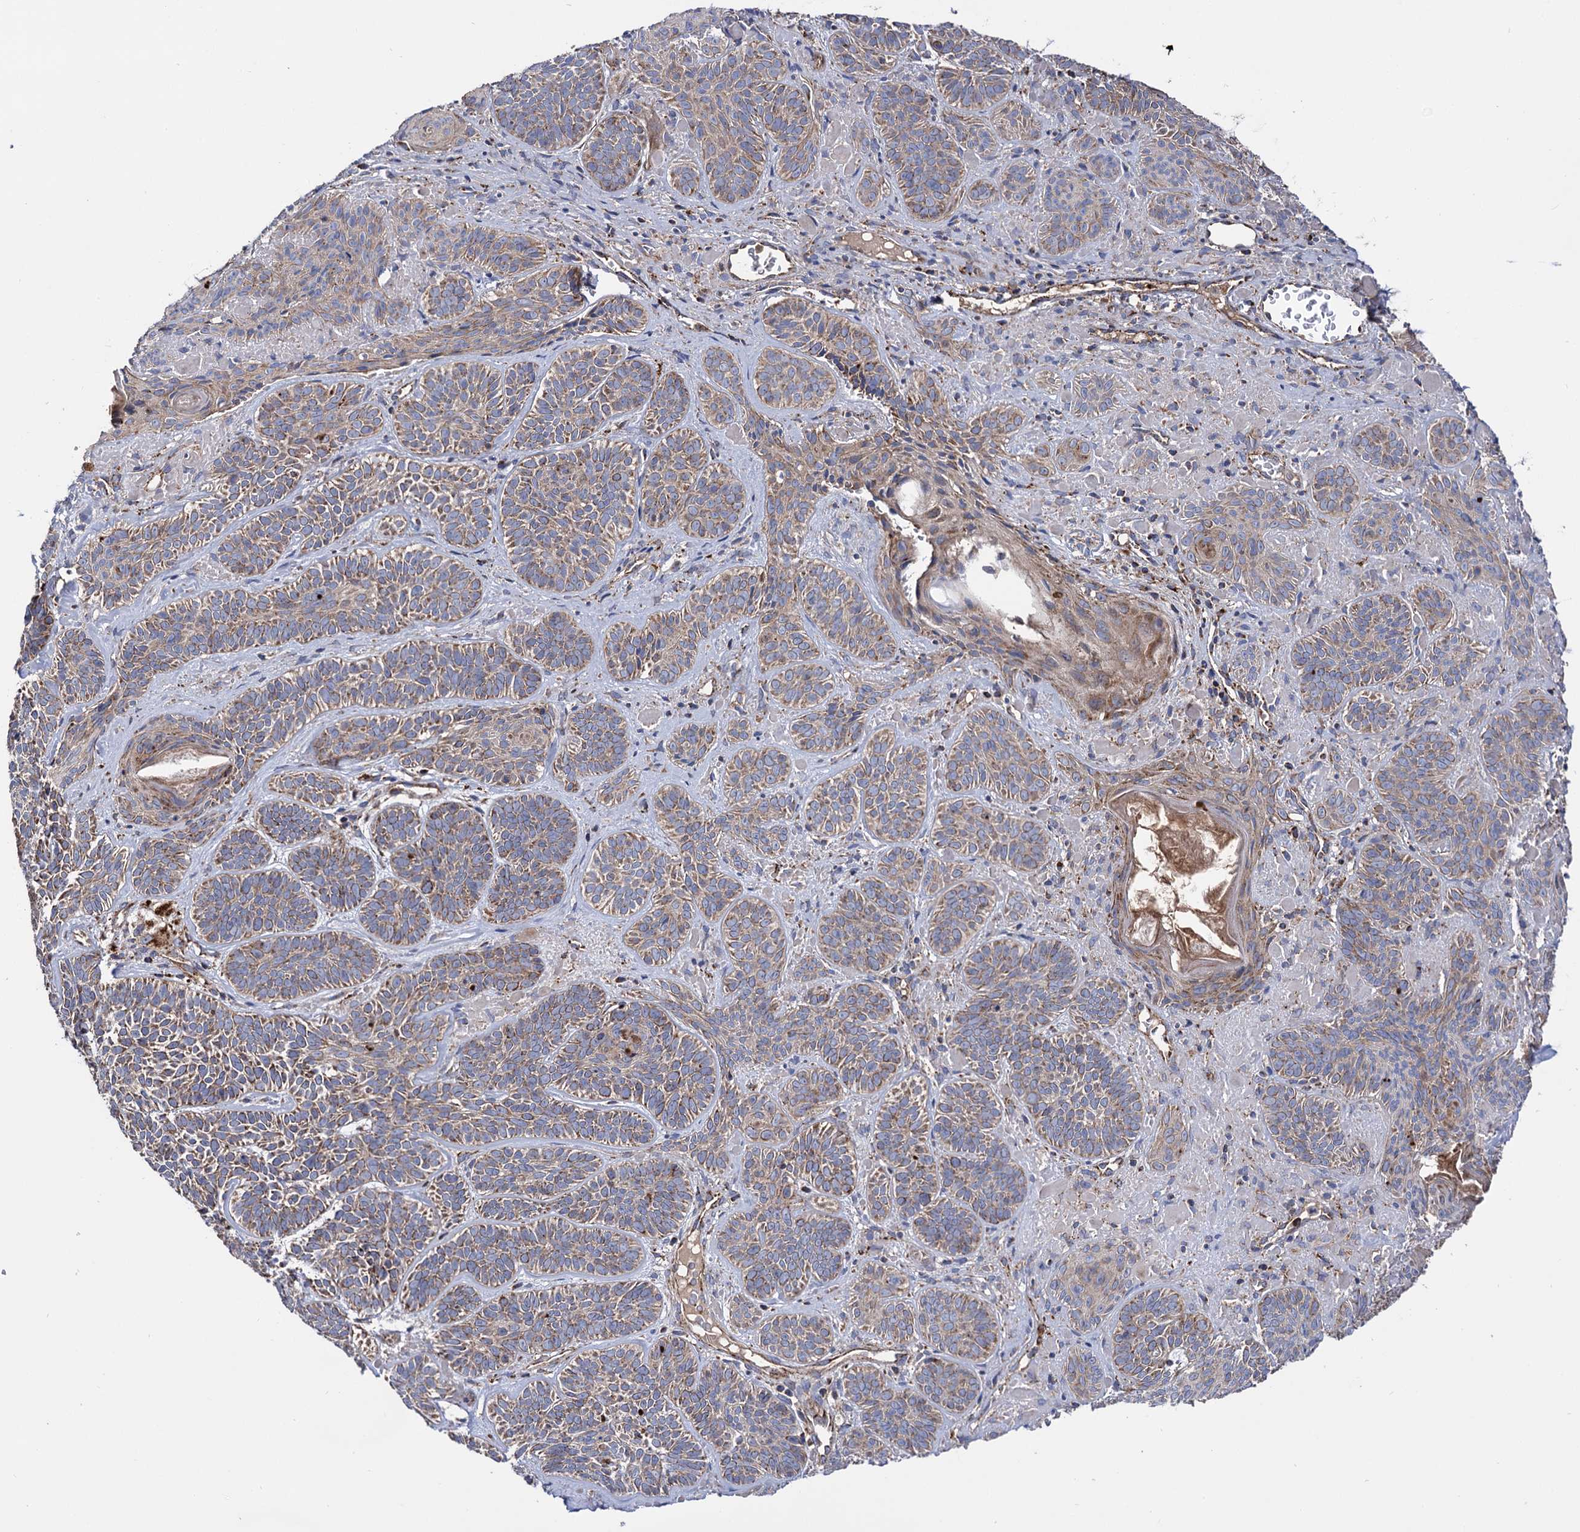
{"staining": {"intensity": "moderate", "quantity": ">75%", "location": "cytoplasmic/membranous"}, "tissue": "skin cancer", "cell_type": "Tumor cells", "image_type": "cancer", "snomed": [{"axis": "morphology", "description": "Basal cell carcinoma"}, {"axis": "topography", "description": "Skin"}], "caption": "This image demonstrates immunohistochemistry (IHC) staining of human skin cancer (basal cell carcinoma), with medium moderate cytoplasmic/membranous staining in about >75% of tumor cells.", "gene": "IQCH", "patient": {"sex": "male", "age": 85}}